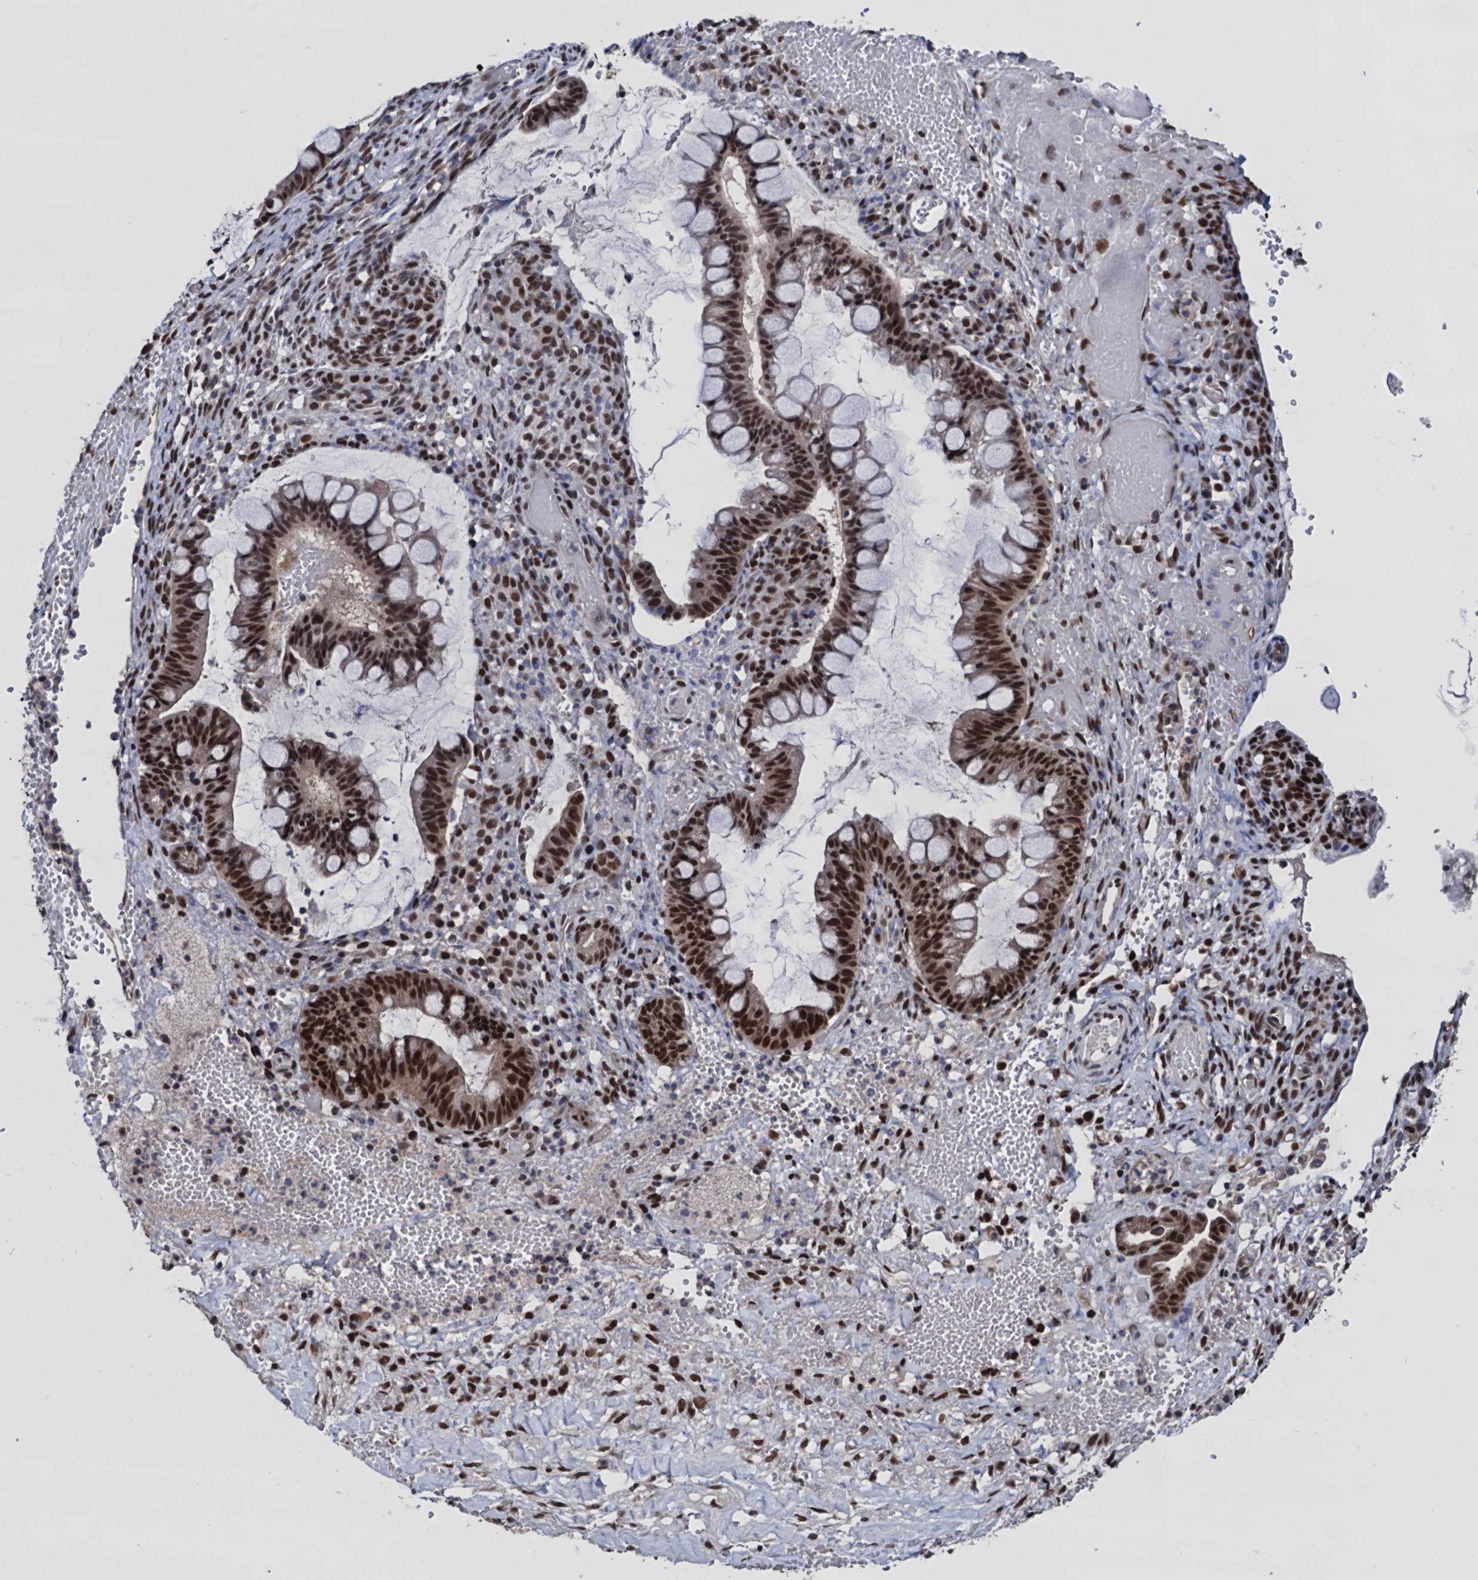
{"staining": {"intensity": "strong", "quantity": ">75%", "location": "nuclear"}, "tissue": "ovarian cancer", "cell_type": "Tumor cells", "image_type": "cancer", "snomed": [{"axis": "morphology", "description": "Cystadenocarcinoma, mucinous, NOS"}, {"axis": "topography", "description": "Ovary"}], "caption": "Strong nuclear expression for a protein is appreciated in approximately >75% of tumor cells of ovarian cancer (mucinous cystadenocarcinoma) using IHC.", "gene": "GALNT11", "patient": {"sex": "female", "age": 73}}